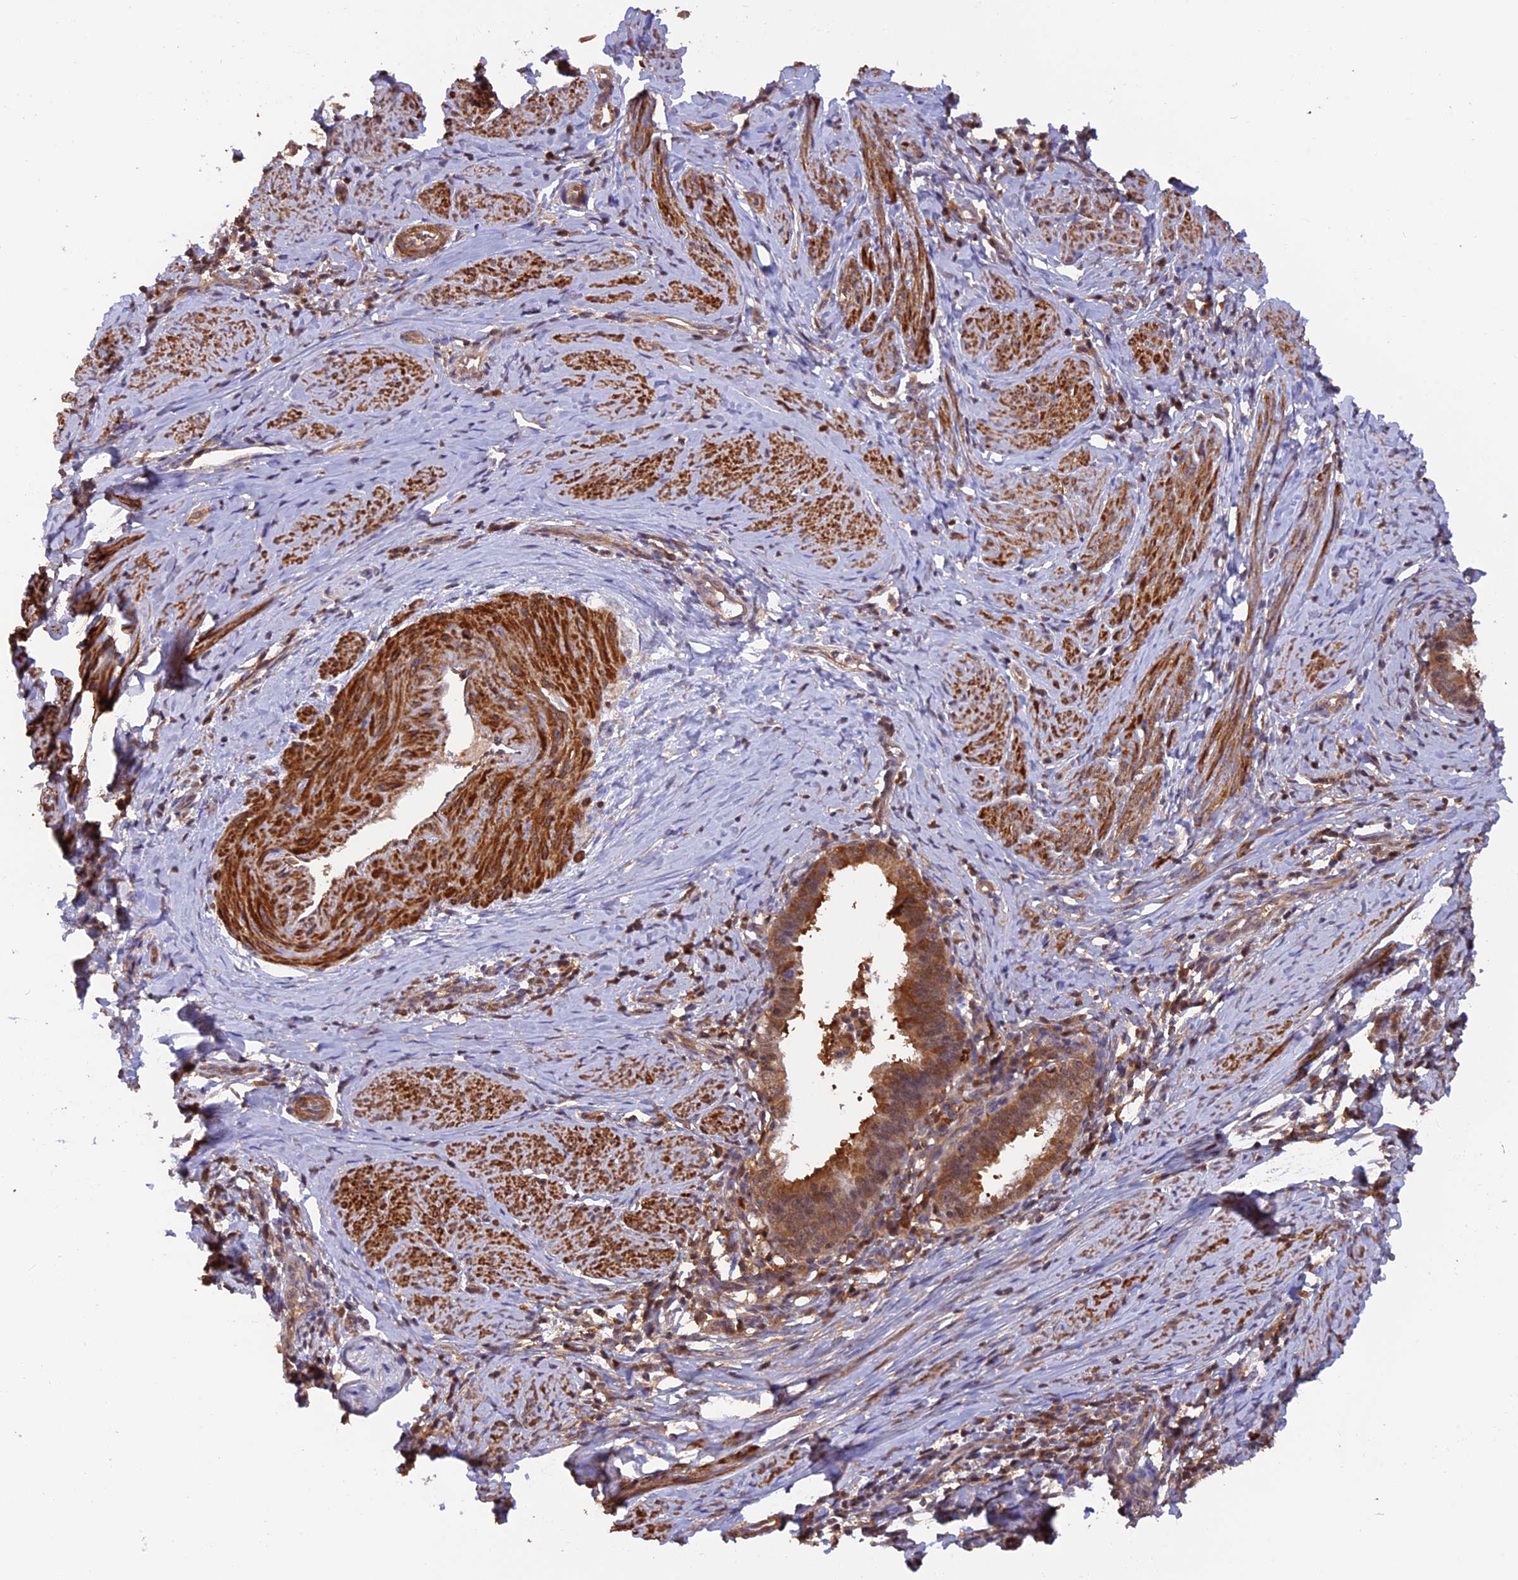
{"staining": {"intensity": "moderate", "quantity": ">75%", "location": "cytoplasmic/membranous,nuclear"}, "tissue": "cervical cancer", "cell_type": "Tumor cells", "image_type": "cancer", "snomed": [{"axis": "morphology", "description": "Adenocarcinoma, NOS"}, {"axis": "topography", "description": "Cervix"}], "caption": "Moderate cytoplasmic/membranous and nuclear protein expression is identified in about >75% of tumor cells in adenocarcinoma (cervical).", "gene": "PSMB3", "patient": {"sex": "female", "age": 36}}